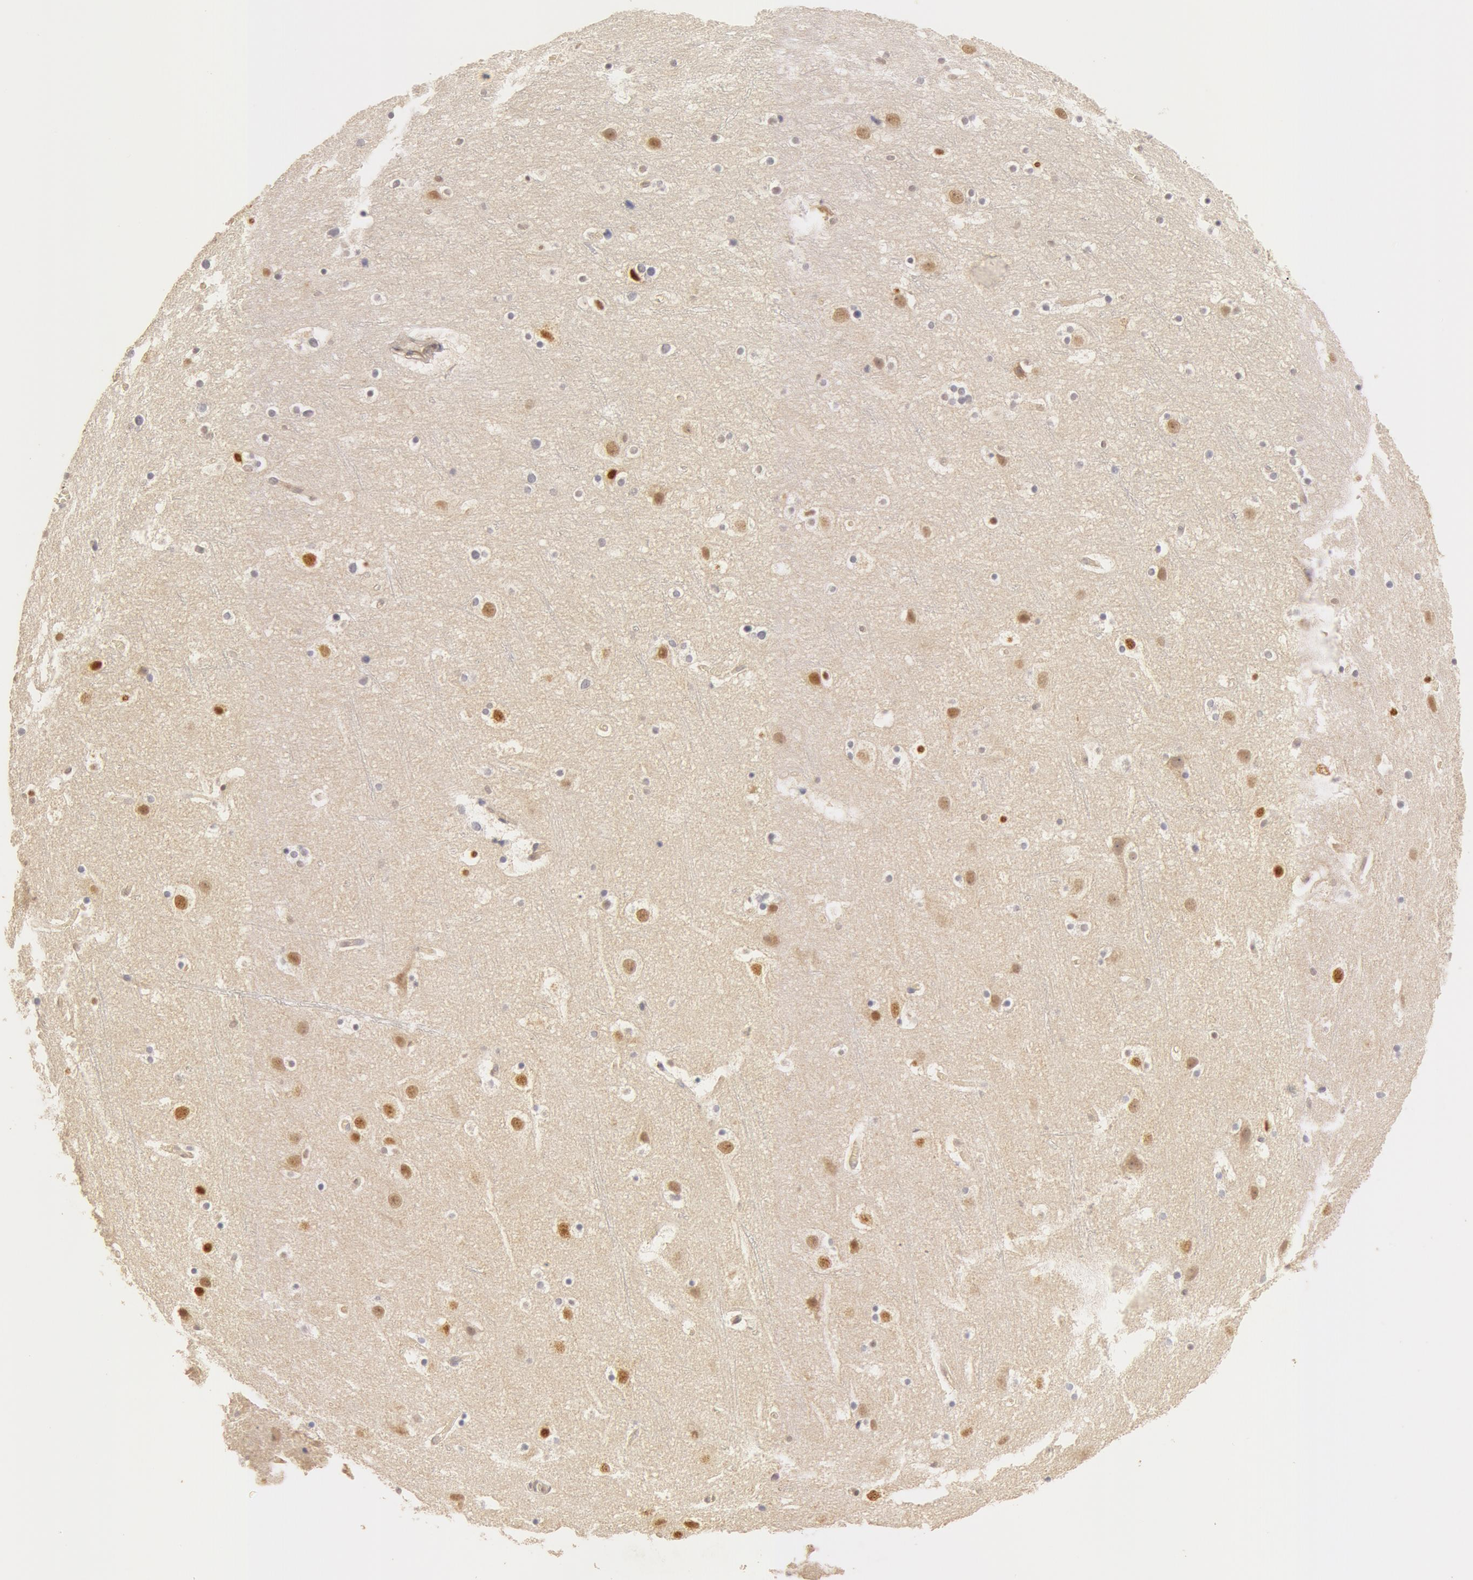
{"staining": {"intensity": "moderate", "quantity": ">75%", "location": "cytoplasmic/membranous,nuclear"}, "tissue": "cerebral cortex", "cell_type": "Endothelial cells", "image_type": "normal", "snomed": [{"axis": "morphology", "description": "Normal tissue, NOS"}, {"axis": "topography", "description": "Cerebral cortex"}], "caption": "Protein analysis of benign cerebral cortex shows moderate cytoplasmic/membranous,nuclear staining in about >75% of endothelial cells.", "gene": "SNRNP70", "patient": {"sex": "male", "age": 45}}